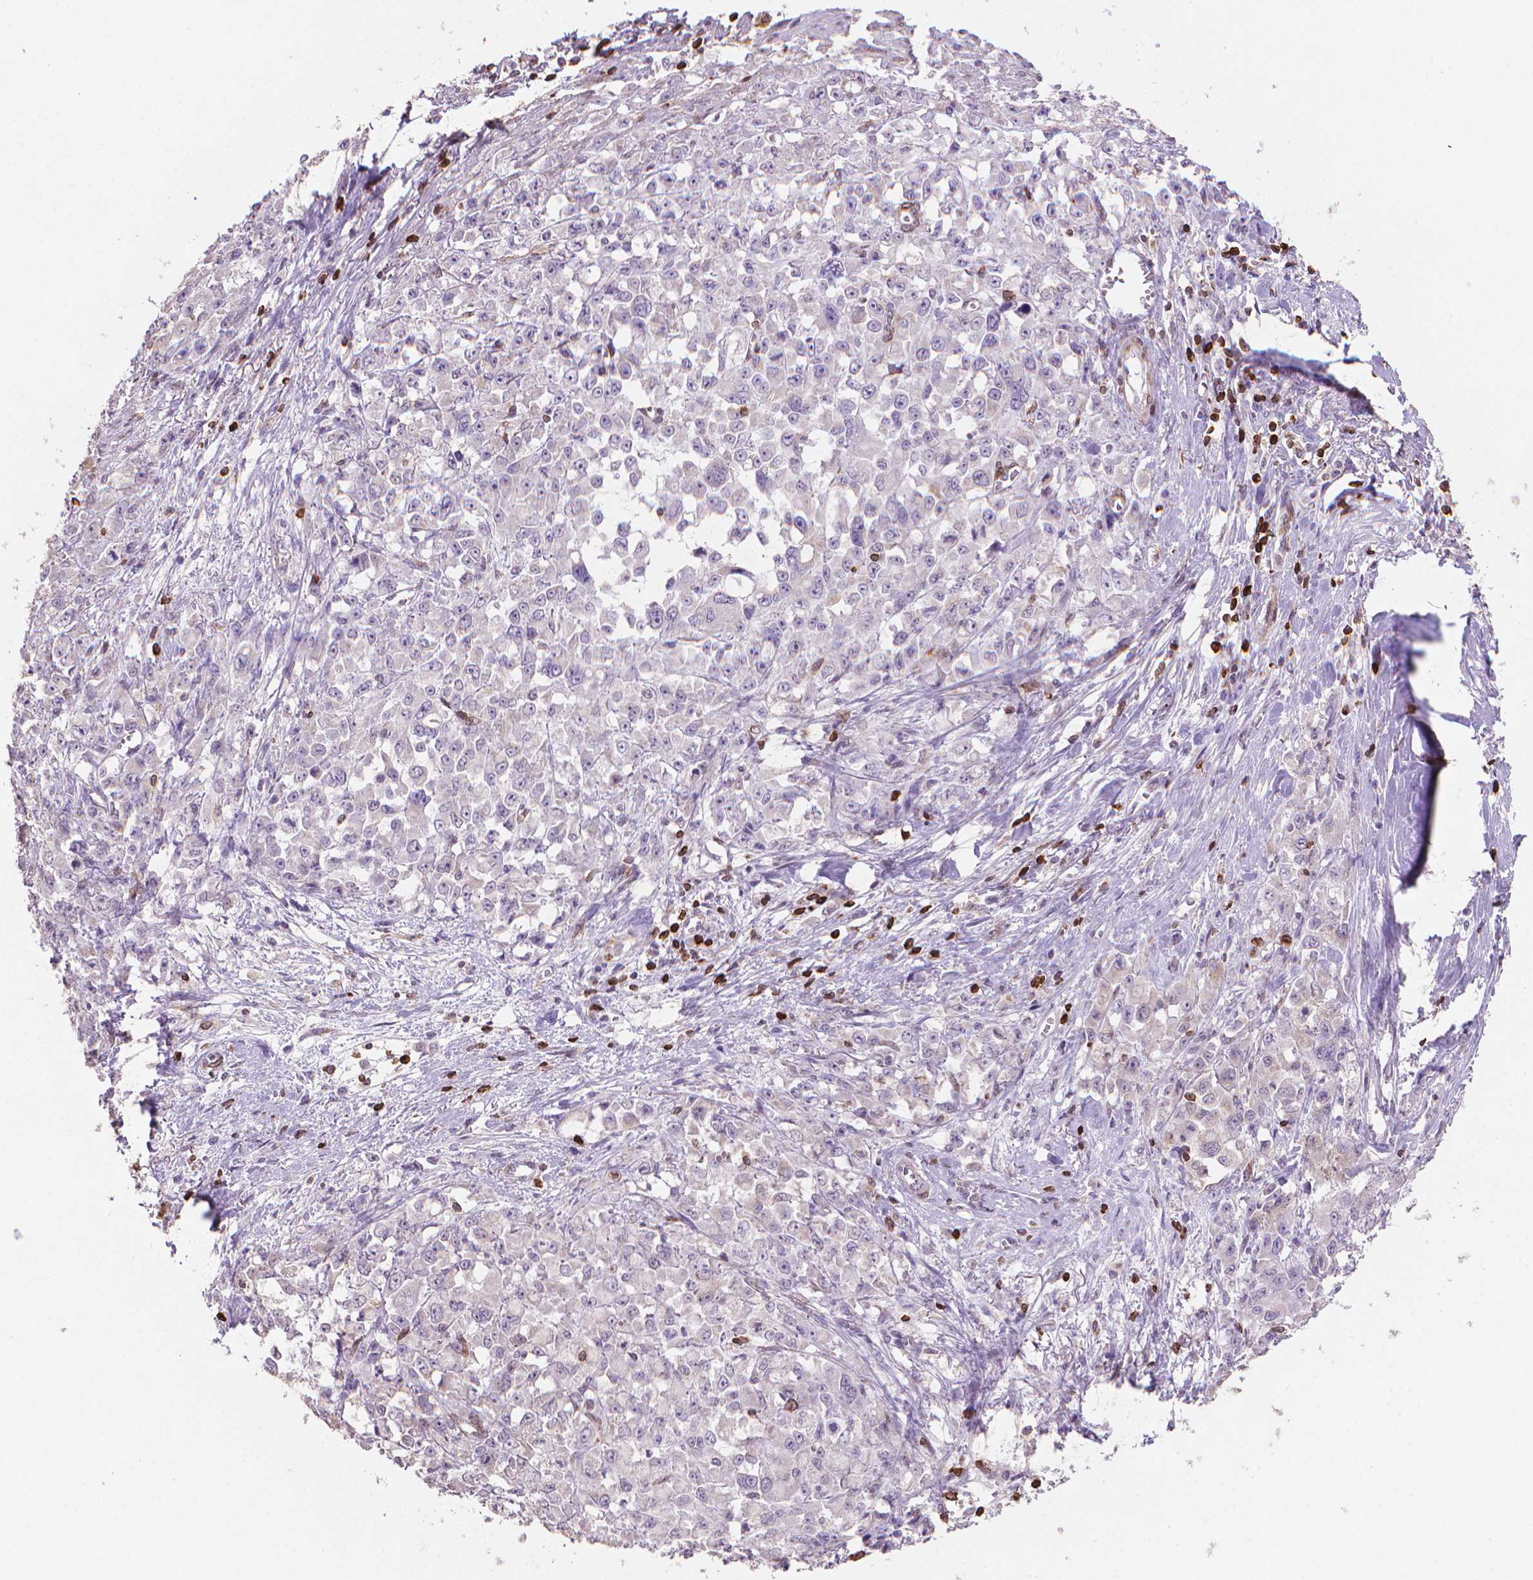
{"staining": {"intensity": "negative", "quantity": "none", "location": "none"}, "tissue": "stomach cancer", "cell_type": "Tumor cells", "image_type": "cancer", "snomed": [{"axis": "morphology", "description": "Adenocarcinoma, NOS"}, {"axis": "topography", "description": "Stomach"}], "caption": "Immunohistochemical staining of stomach cancer (adenocarcinoma) exhibits no significant positivity in tumor cells.", "gene": "BCL2", "patient": {"sex": "female", "age": 76}}